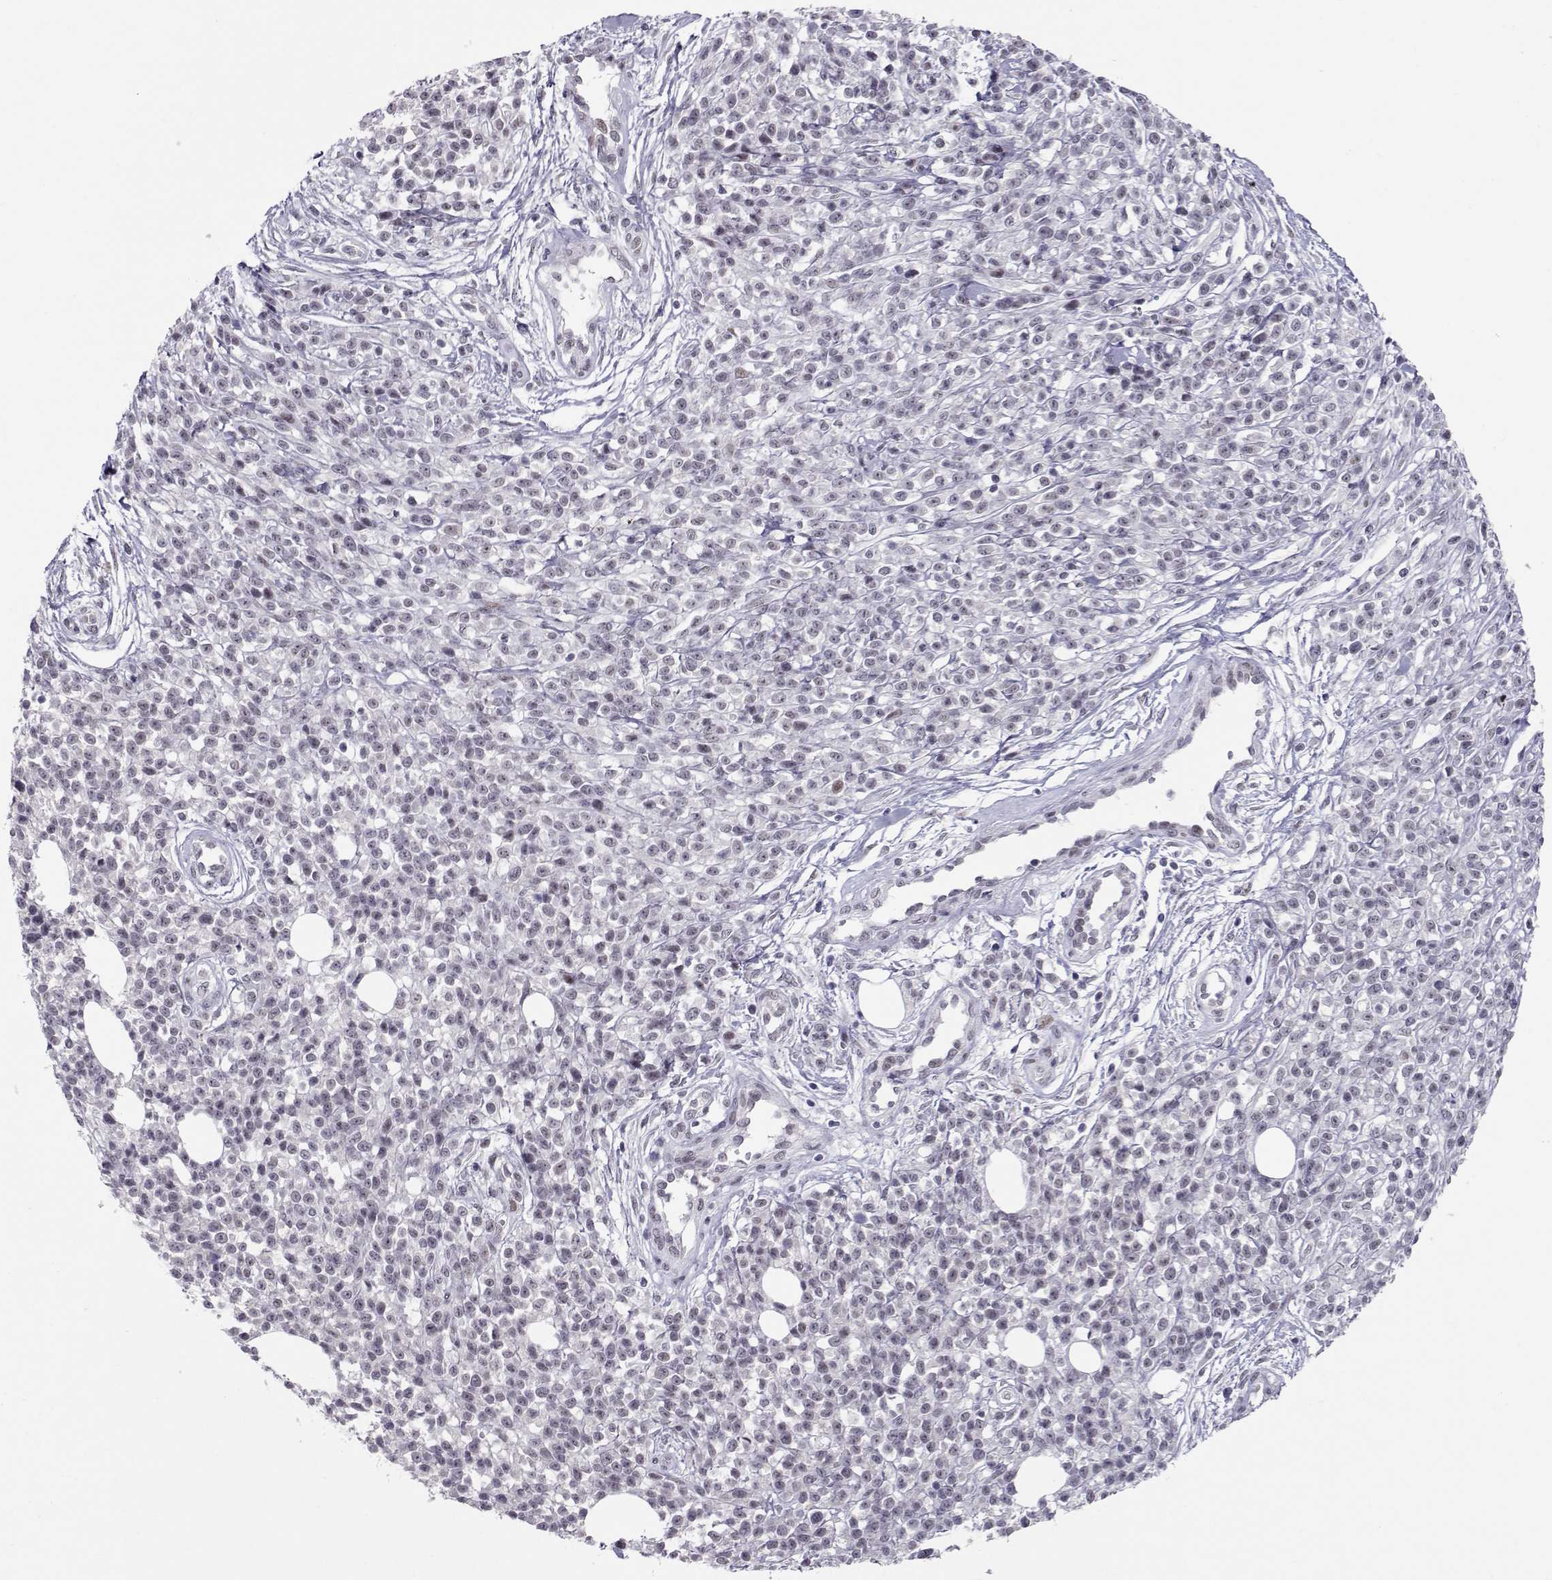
{"staining": {"intensity": "negative", "quantity": "none", "location": "none"}, "tissue": "melanoma", "cell_type": "Tumor cells", "image_type": "cancer", "snomed": [{"axis": "morphology", "description": "Malignant melanoma, NOS"}, {"axis": "topography", "description": "Skin"}, {"axis": "topography", "description": "Skin of trunk"}], "caption": "Human melanoma stained for a protein using immunohistochemistry exhibits no expression in tumor cells.", "gene": "SIX6", "patient": {"sex": "male", "age": 74}}